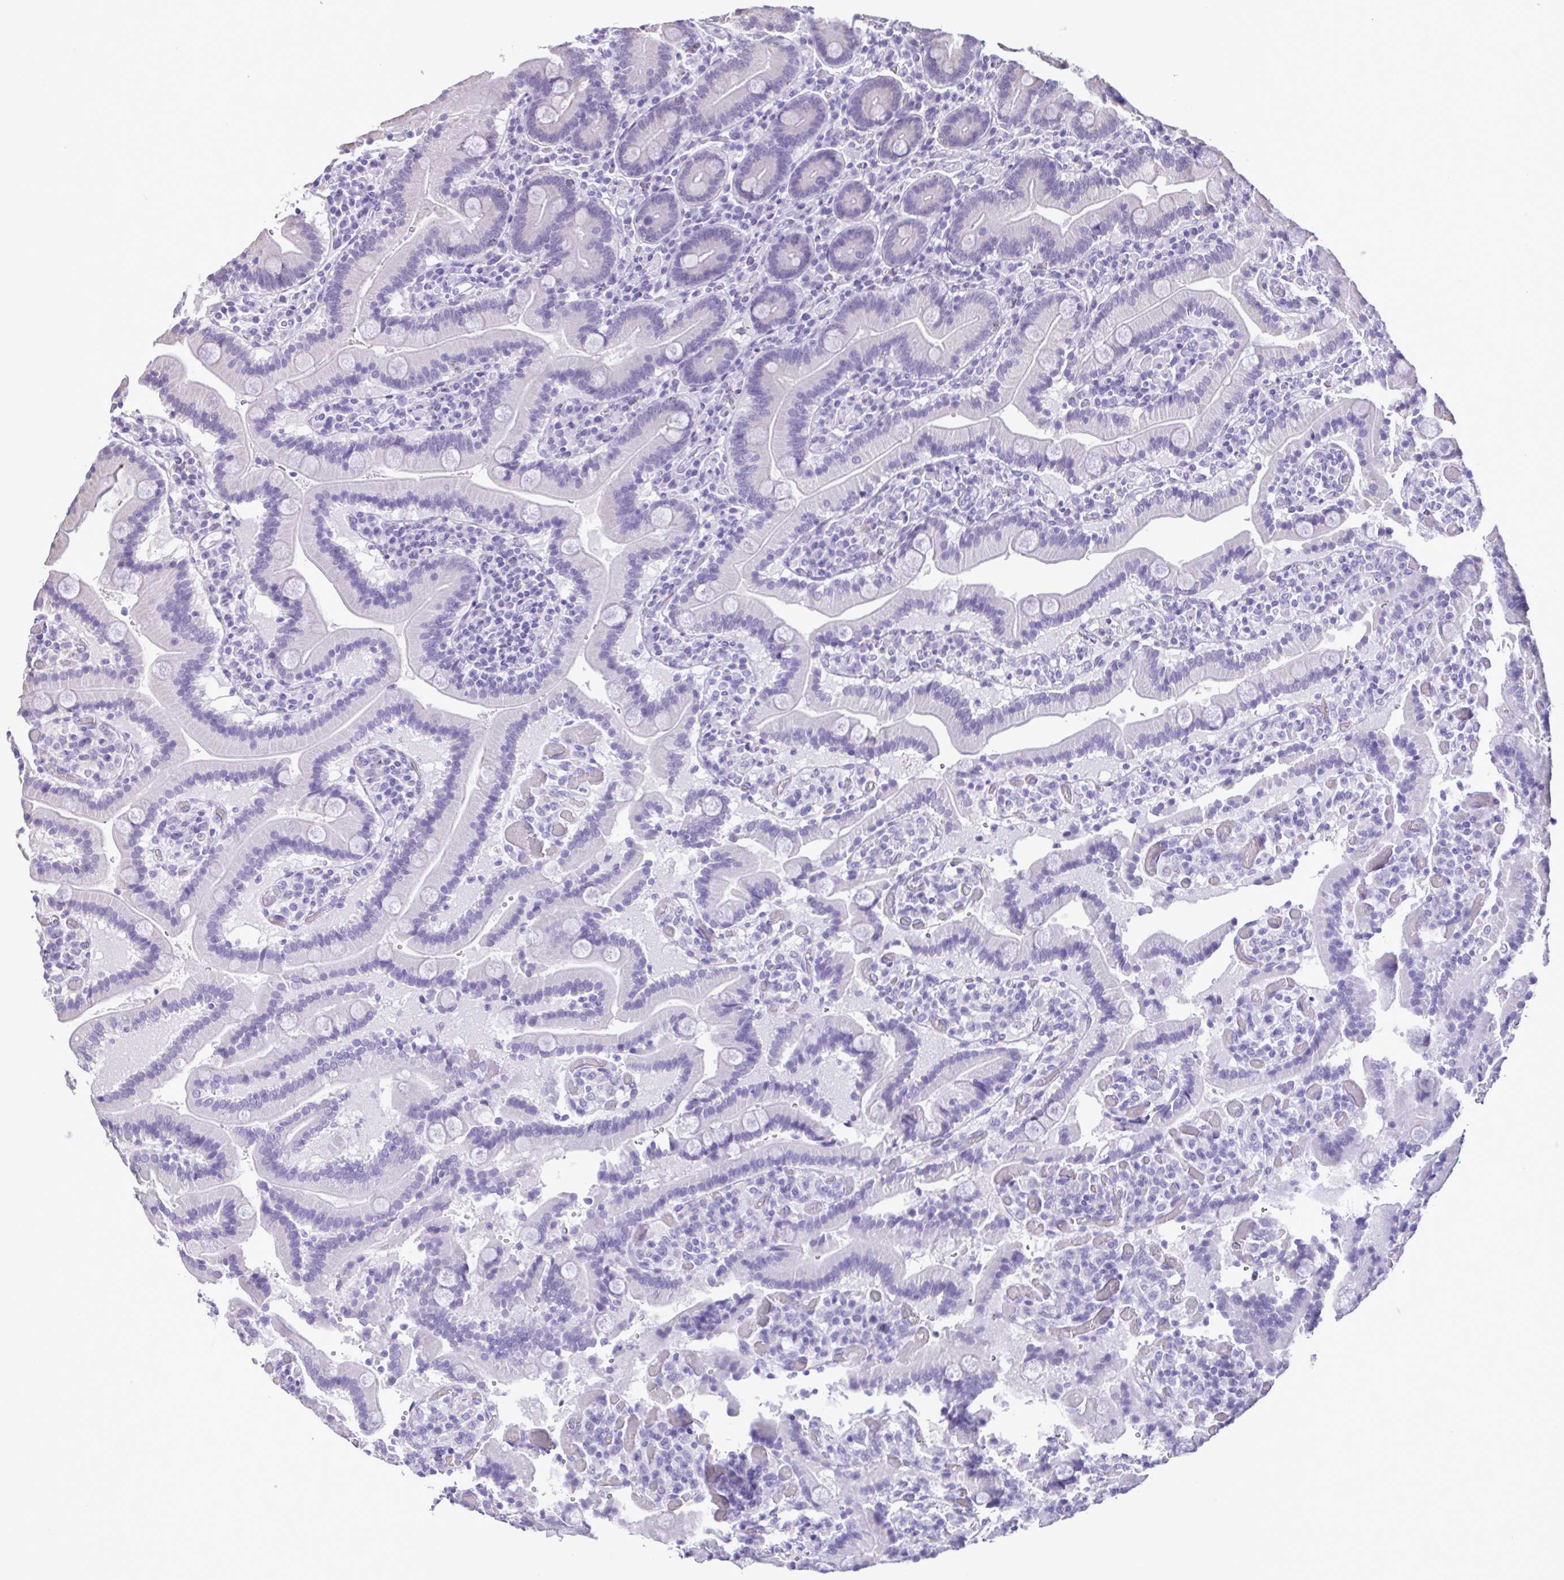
{"staining": {"intensity": "negative", "quantity": "none", "location": "none"}, "tissue": "duodenum", "cell_type": "Glandular cells", "image_type": "normal", "snomed": [{"axis": "morphology", "description": "Normal tissue, NOS"}, {"axis": "topography", "description": "Duodenum"}], "caption": "Glandular cells show no significant staining in benign duodenum. (DAB (3,3'-diaminobenzidine) immunohistochemistry, high magnification).", "gene": "CBY2", "patient": {"sex": "female", "age": 62}}